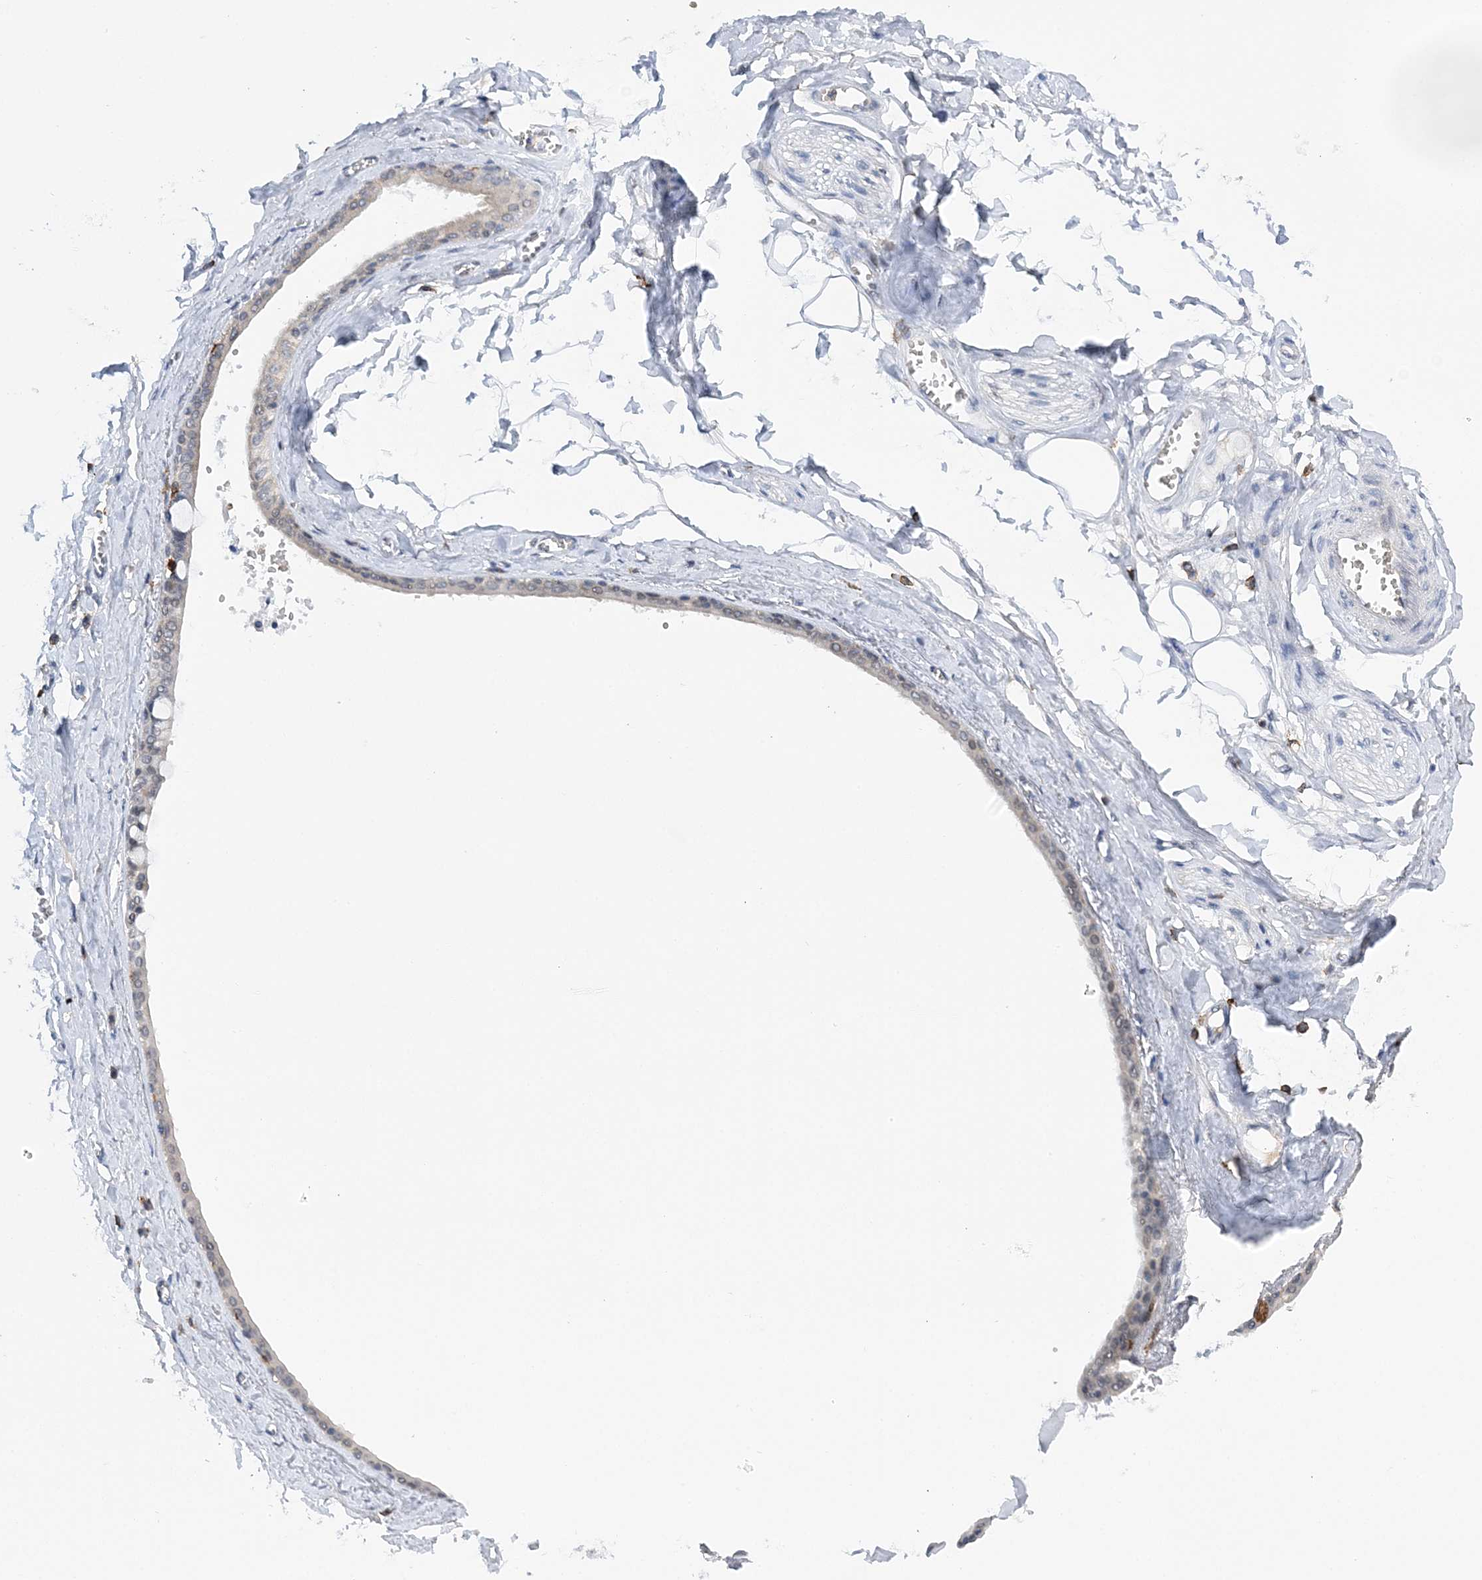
{"staining": {"intensity": "negative", "quantity": "none", "location": "none"}, "tissue": "adipose tissue", "cell_type": "Adipocytes", "image_type": "normal", "snomed": [{"axis": "morphology", "description": "Normal tissue, NOS"}, {"axis": "morphology", "description": "Inflammation, NOS"}, {"axis": "topography", "description": "Salivary gland"}, {"axis": "topography", "description": "Peripheral nerve tissue"}], "caption": "This micrograph is of unremarkable adipose tissue stained with IHC to label a protein in brown with the nuclei are counter-stained blue. There is no expression in adipocytes.", "gene": "PRMT9", "patient": {"sex": "female", "age": 75}}